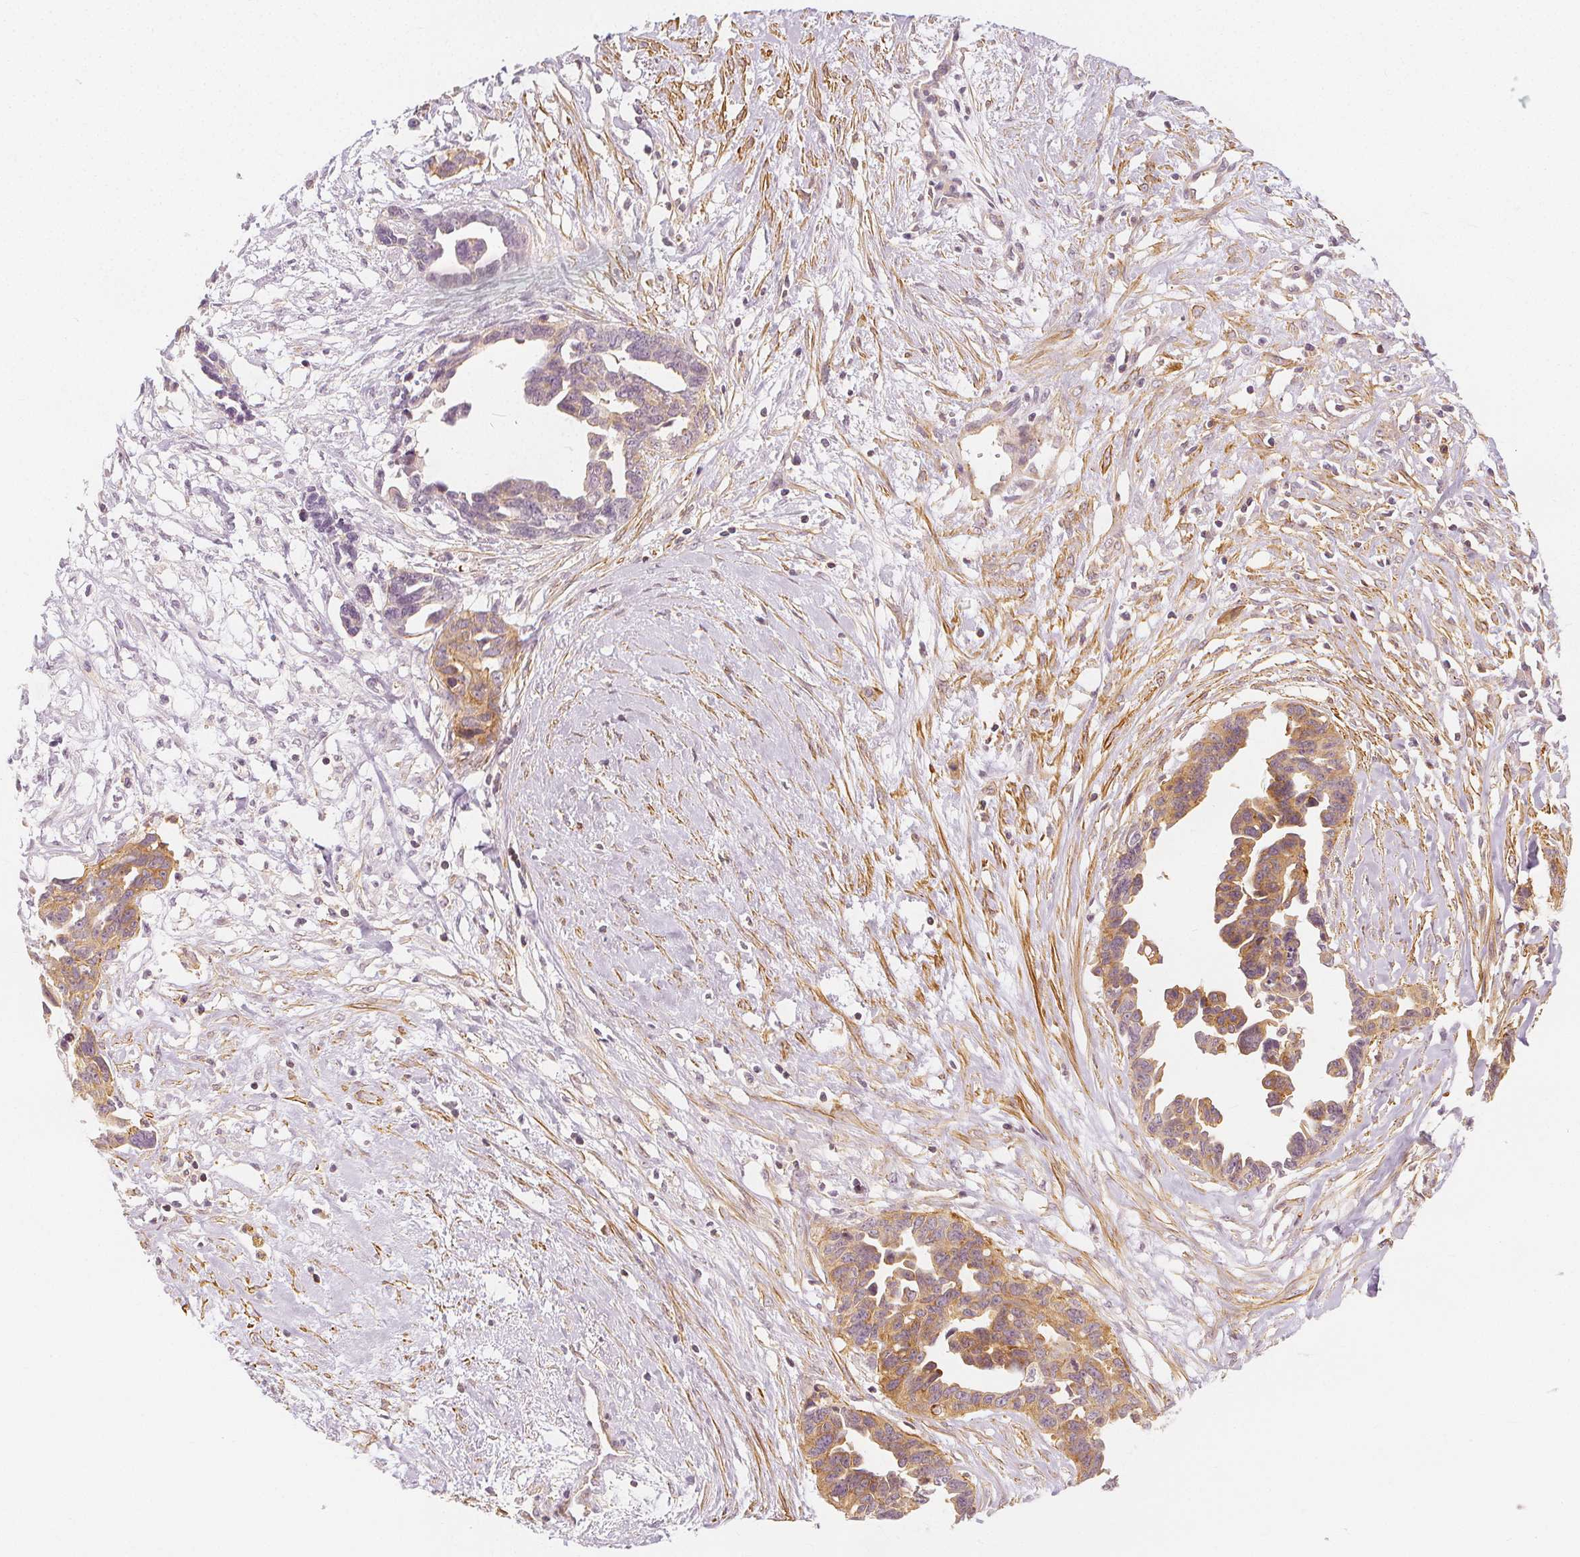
{"staining": {"intensity": "moderate", "quantity": ">75%", "location": "cytoplasmic/membranous"}, "tissue": "ovarian cancer", "cell_type": "Tumor cells", "image_type": "cancer", "snomed": [{"axis": "morphology", "description": "Cystadenocarcinoma, serous, NOS"}, {"axis": "topography", "description": "Ovary"}], "caption": "Serous cystadenocarcinoma (ovarian) stained with DAB (3,3'-diaminobenzidine) immunohistochemistry exhibits medium levels of moderate cytoplasmic/membranous staining in about >75% of tumor cells. (Stains: DAB in brown, nuclei in blue, Microscopy: brightfield microscopy at high magnification).", "gene": "ARHGAP26", "patient": {"sex": "female", "age": 69}}